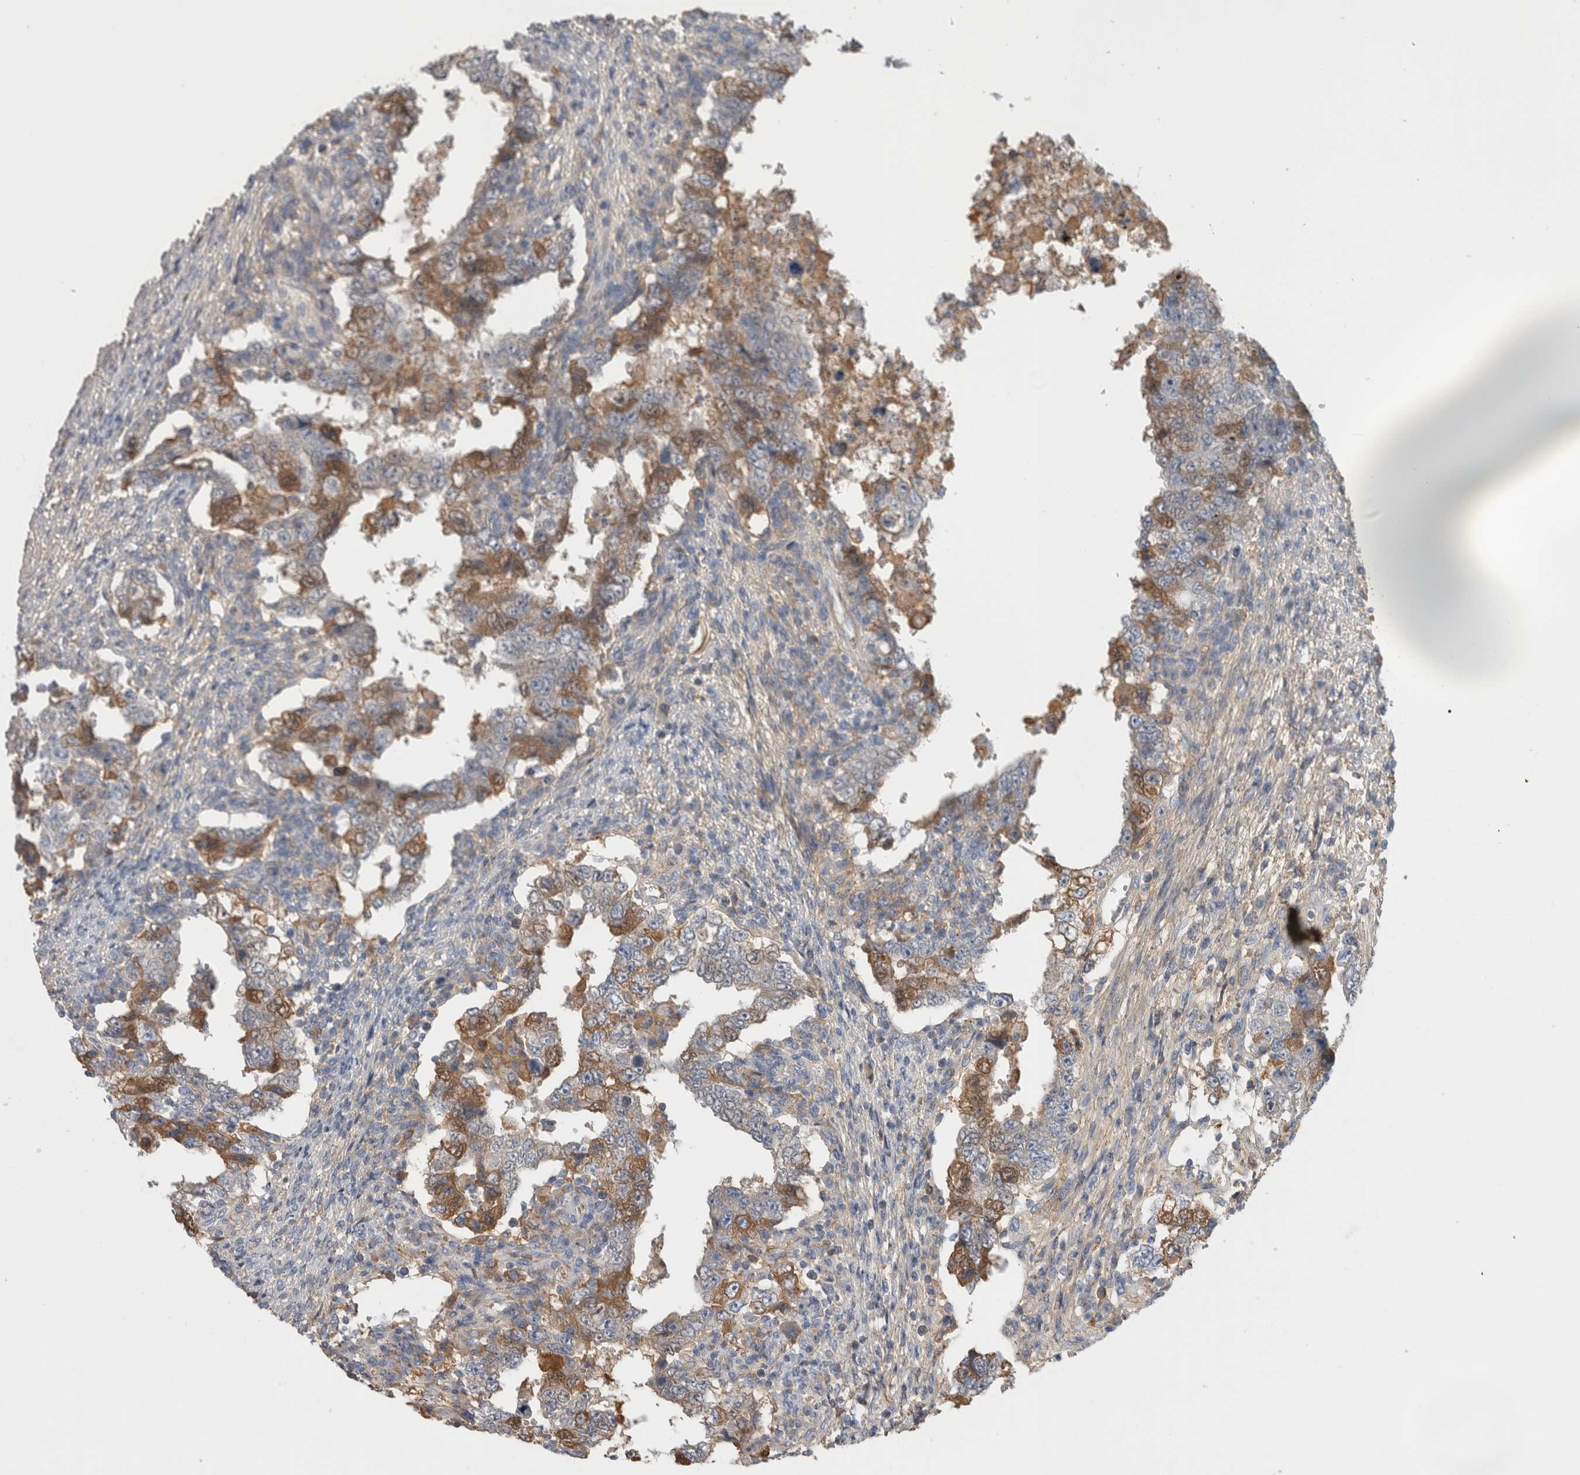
{"staining": {"intensity": "moderate", "quantity": "25%-75%", "location": "cytoplasmic/membranous"}, "tissue": "testis cancer", "cell_type": "Tumor cells", "image_type": "cancer", "snomed": [{"axis": "morphology", "description": "Carcinoma, Embryonal, NOS"}, {"axis": "topography", "description": "Testis"}], "caption": "Immunohistochemistry photomicrograph of neoplastic tissue: human testis cancer (embryonal carcinoma) stained using immunohistochemistry (IHC) exhibits medium levels of moderate protein expression localized specifically in the cytoplasmic/membranous of tumor cells, appearing as a cytoplasmic/membranous brown color.", "gene": "TBCE", "patient": {"sex": "male", "age": 26}}